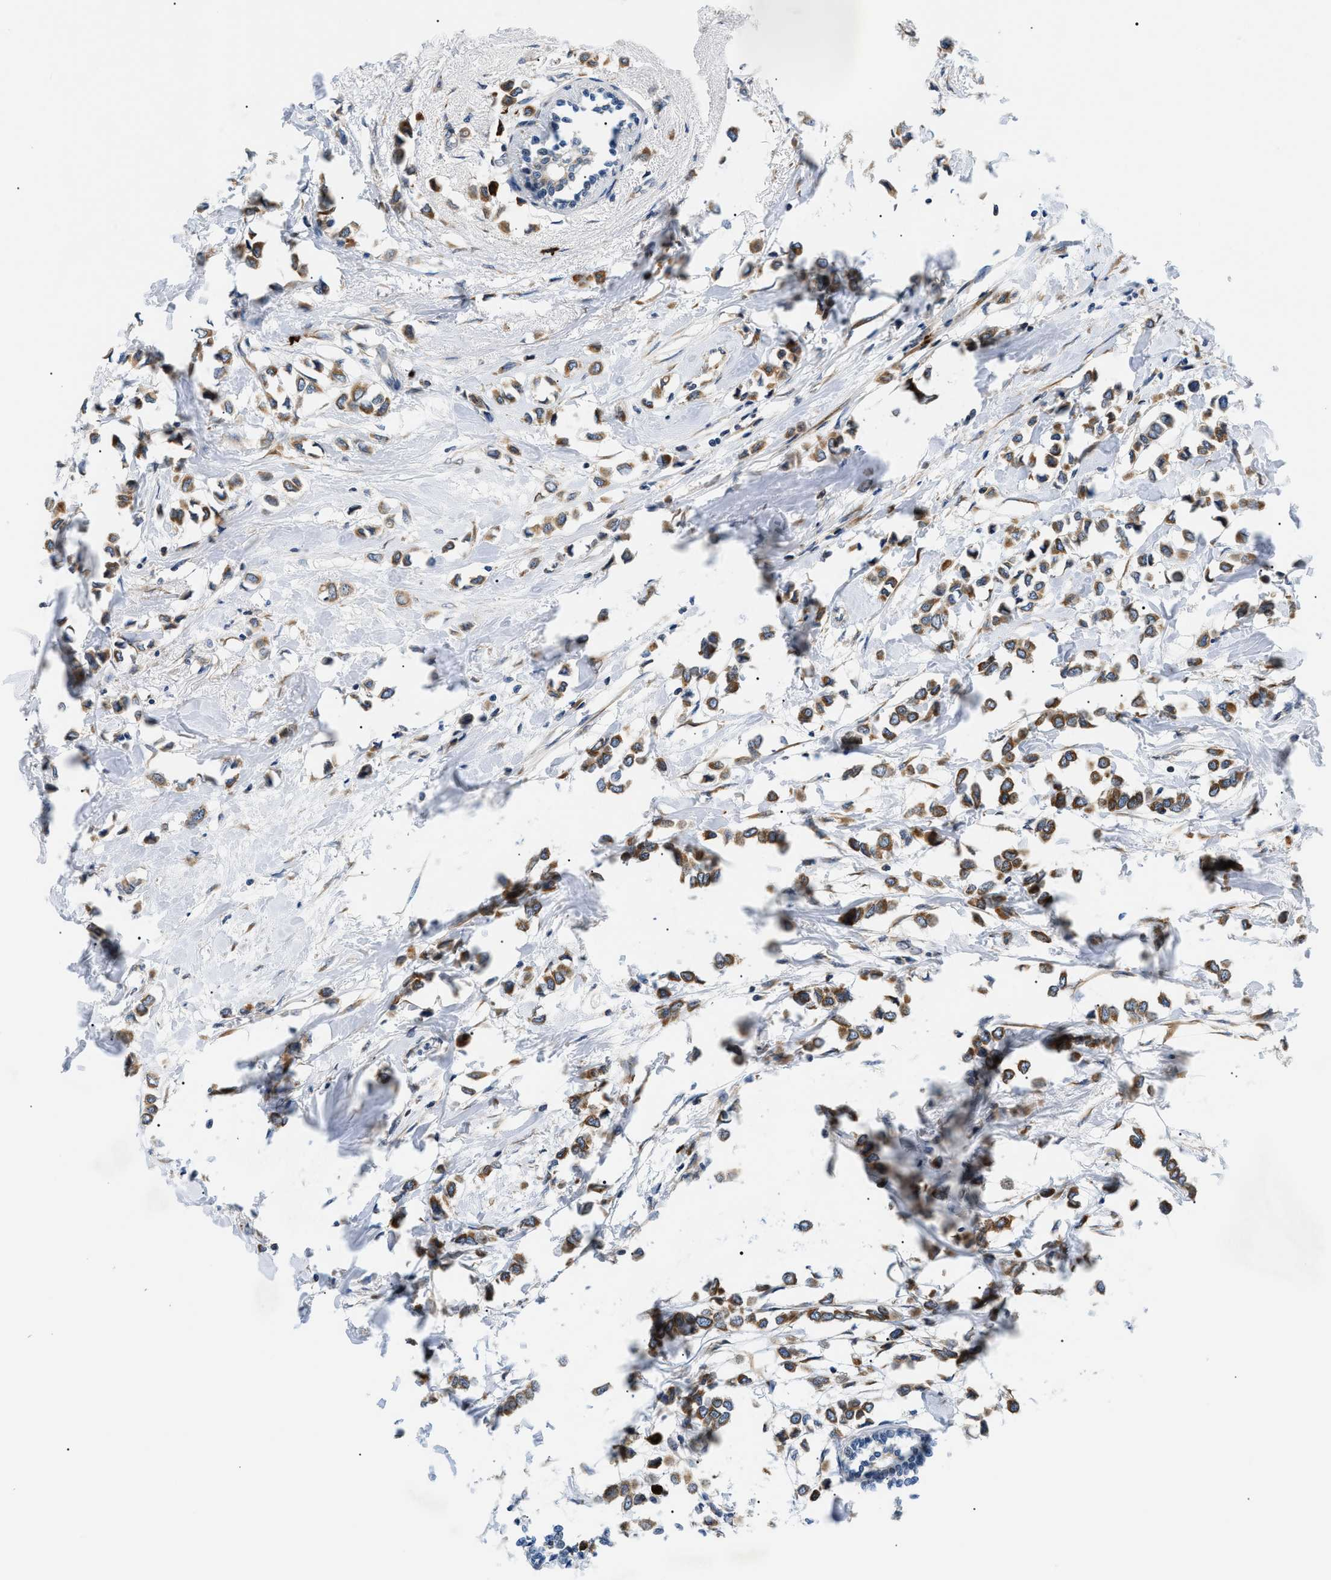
{"staining": {"intensity": "moderate", "quantity": ">75%", "location": "cytoplasmic/membranous"}, "tissue": "breast cancer", "cell_type": "Tumor cells", "image_type": "cancer", "snomed": [{"axis": "morphology", "description": "Lobular carcinoma"}, {"axis": "topography", "description": "Breast"}], "caption": "This is an image of IHC staining of lobular carcinoma (breast), which shows moderate expression in the cytoplasmic/membranous of tumor cells.", "gene": "DERL1", "patient": {"sex": "female", "age": 51}}